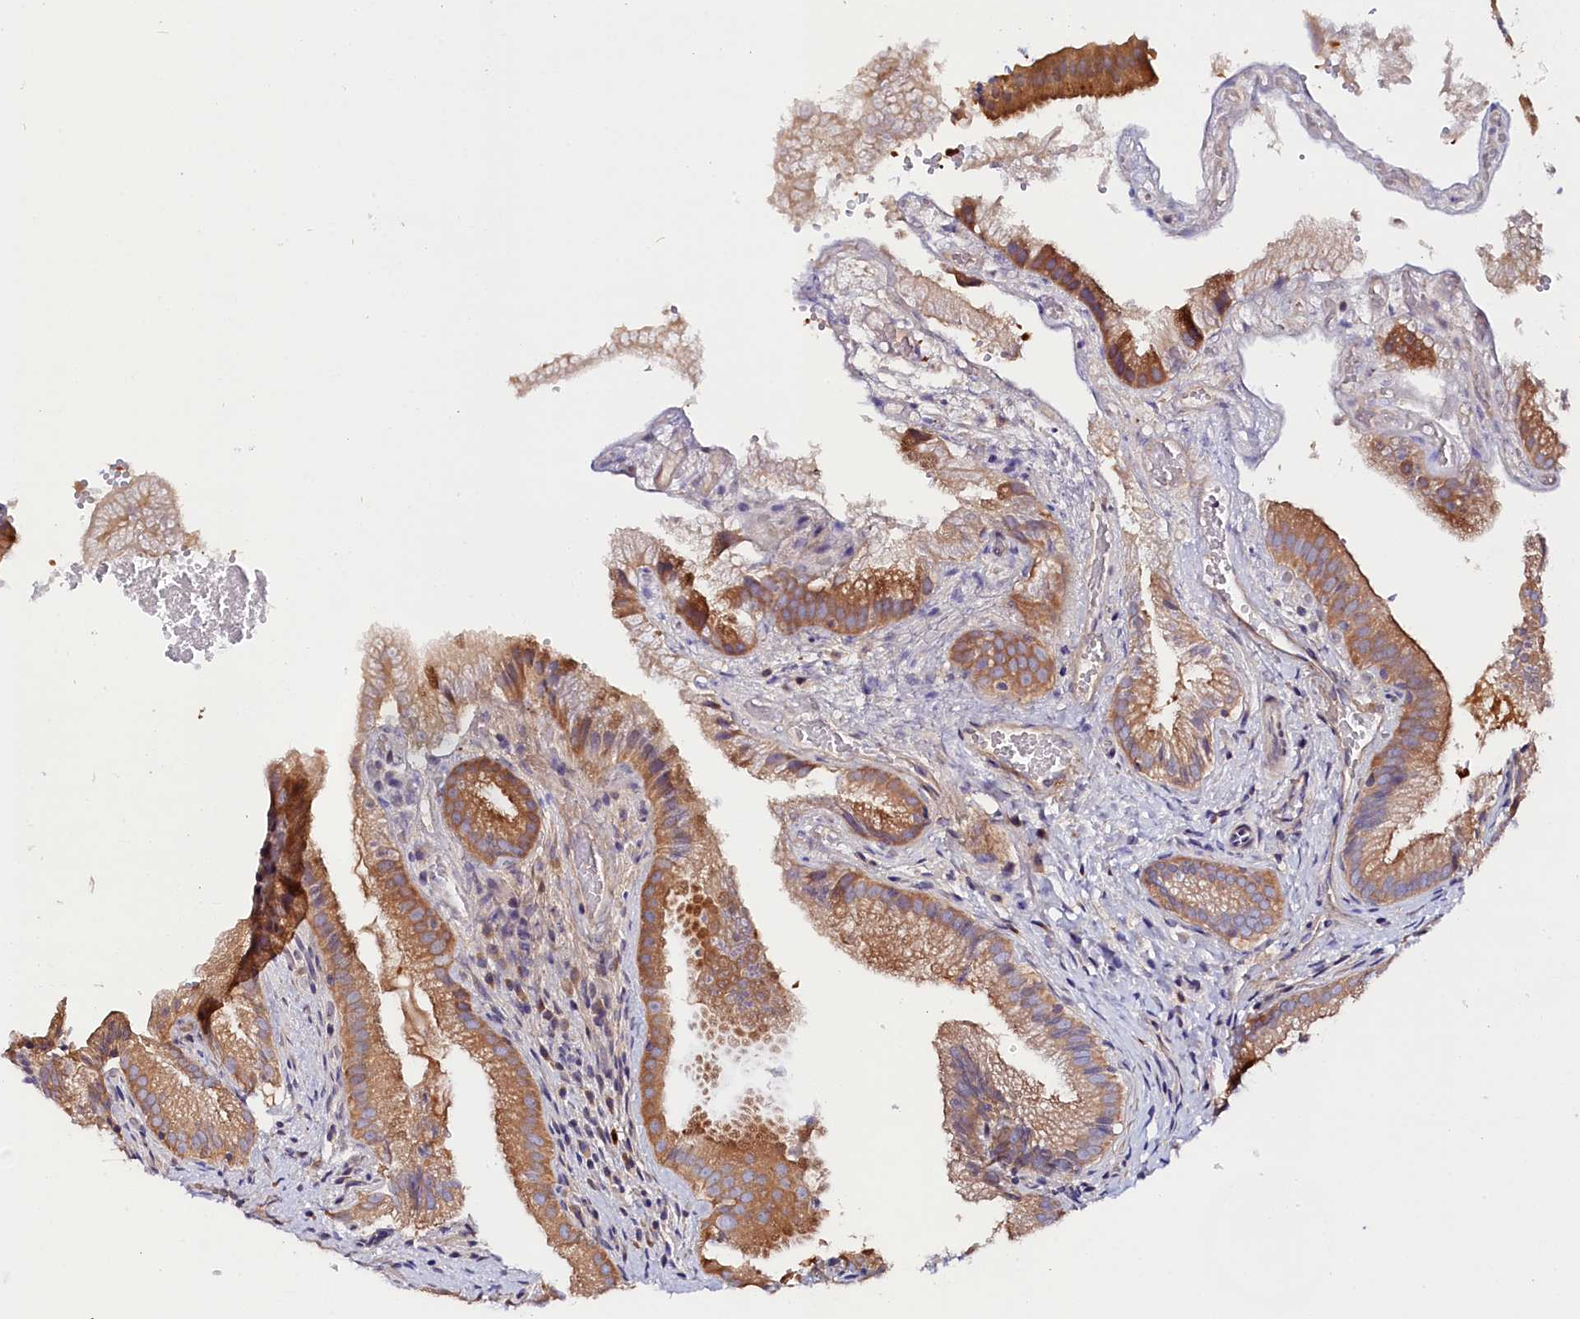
{"staining": {"intensity": "moderate", "quantity": ">75%", "location": "cytoplasmic/membranous"}, "tissue": "gallbladder", "cell_type": "Glandular cells", "image_type": "normal", "snomed": [{"axis": "morphology", "description": "Normal tissue, NOS"}, {"axis": "topography", "description": "Gallbladder"}], "caption": "The image demonstrates immunohistochemical staining of normal gallbladder. There is moderate cytoplasmic/membranous expression is appreciated in approximately >75% of glandular cells.", "gene": "KATNB1", "patient": {"sex": "female", "age": 30}}